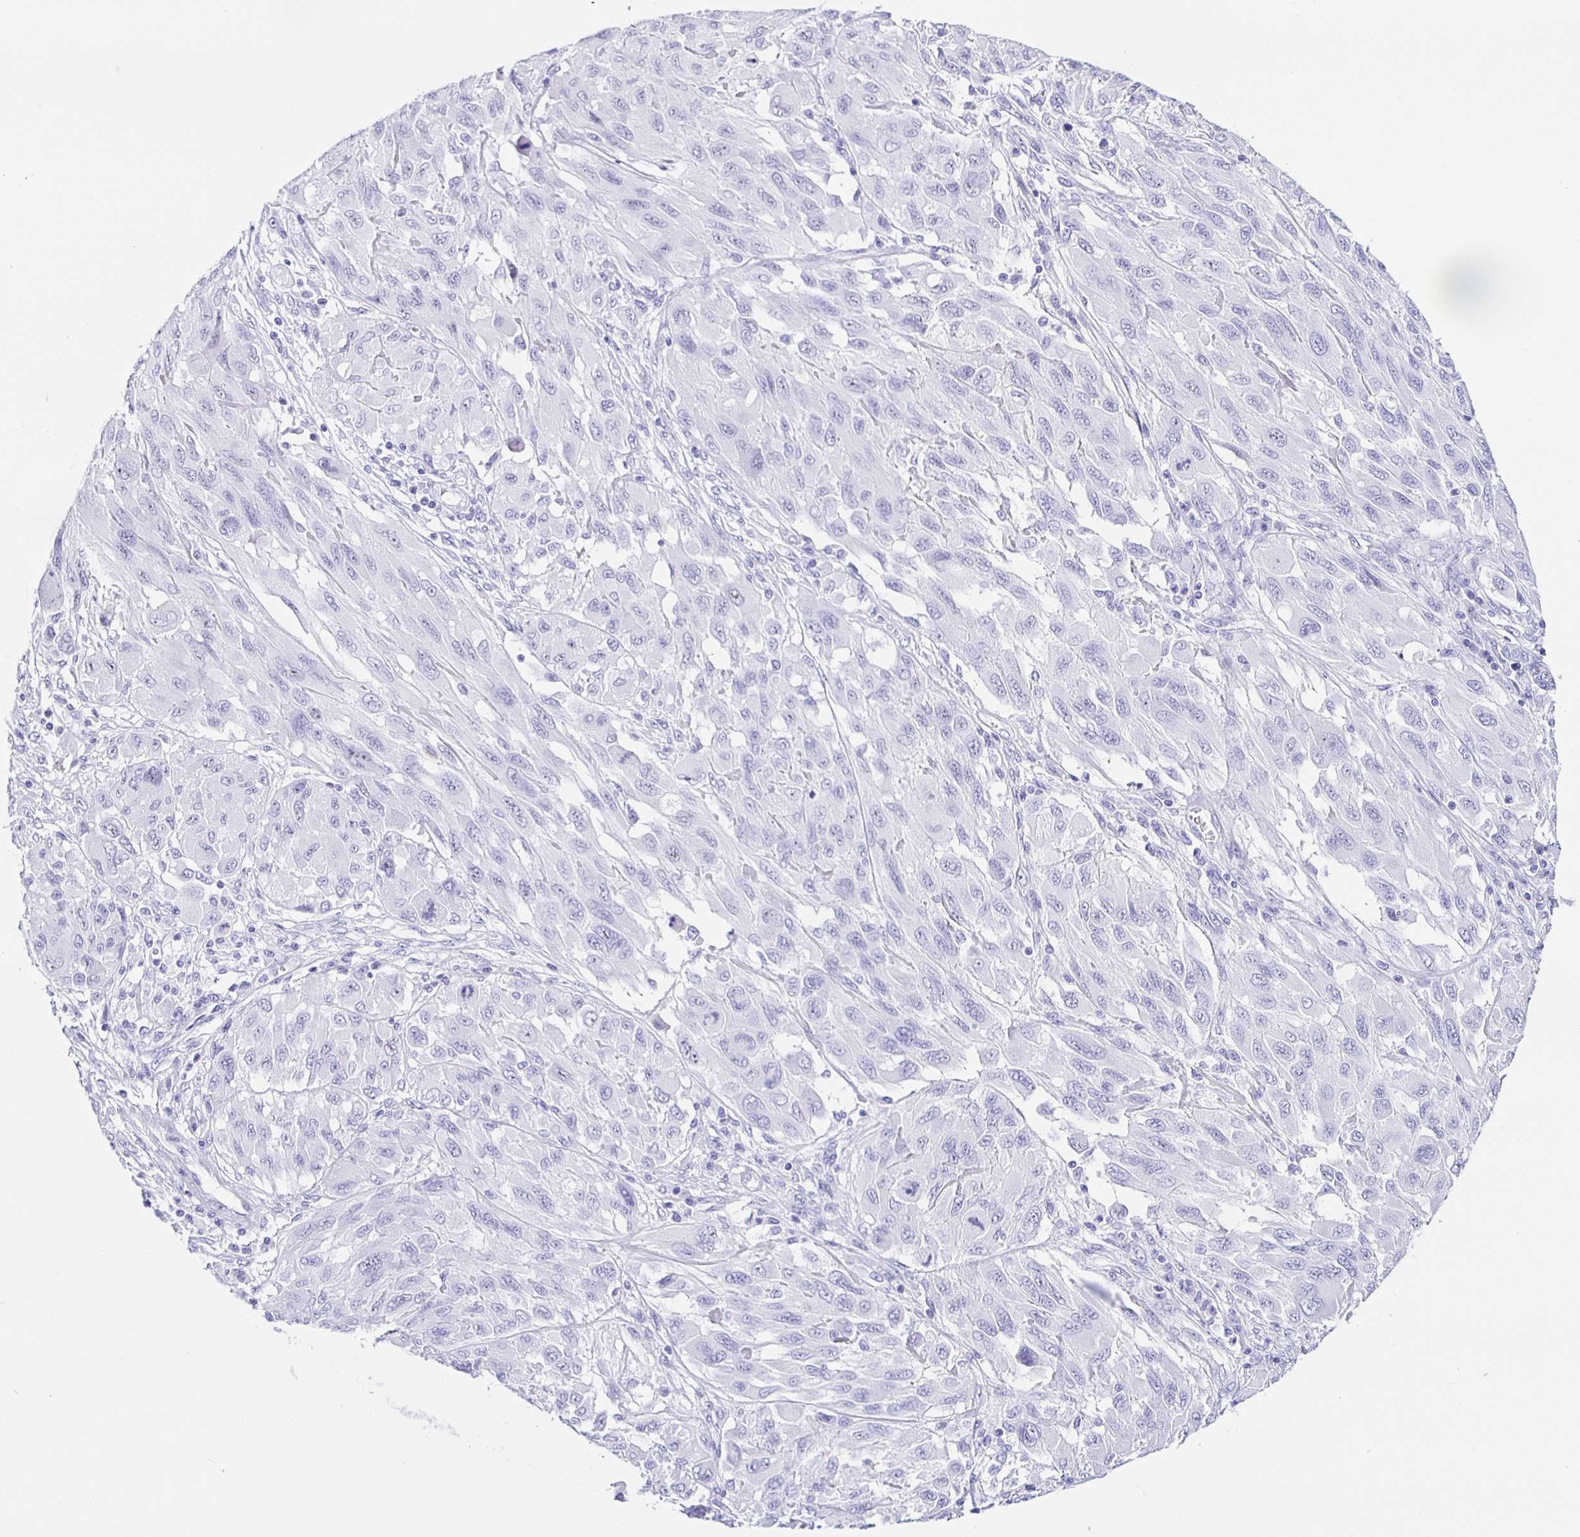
{"staining": {"intensity": "negative", "quantity": "none", "location": "none"}, "tissue": "melanoma", "cell_type": "Tumor cells", "image_type": "cancer", "snomed": [{"axis": "morphology", "description": "Malignant melanoma, NOS"}, {"axis": "topography", "description": "Skin"}], "caption": "An IHC photomicrograph of malignant melanoma is shown. There is no staining in tumor cells of malignant melanoma.", "gene": "PRAMEF19", "patient": {"sex": "female", "age": 91}}